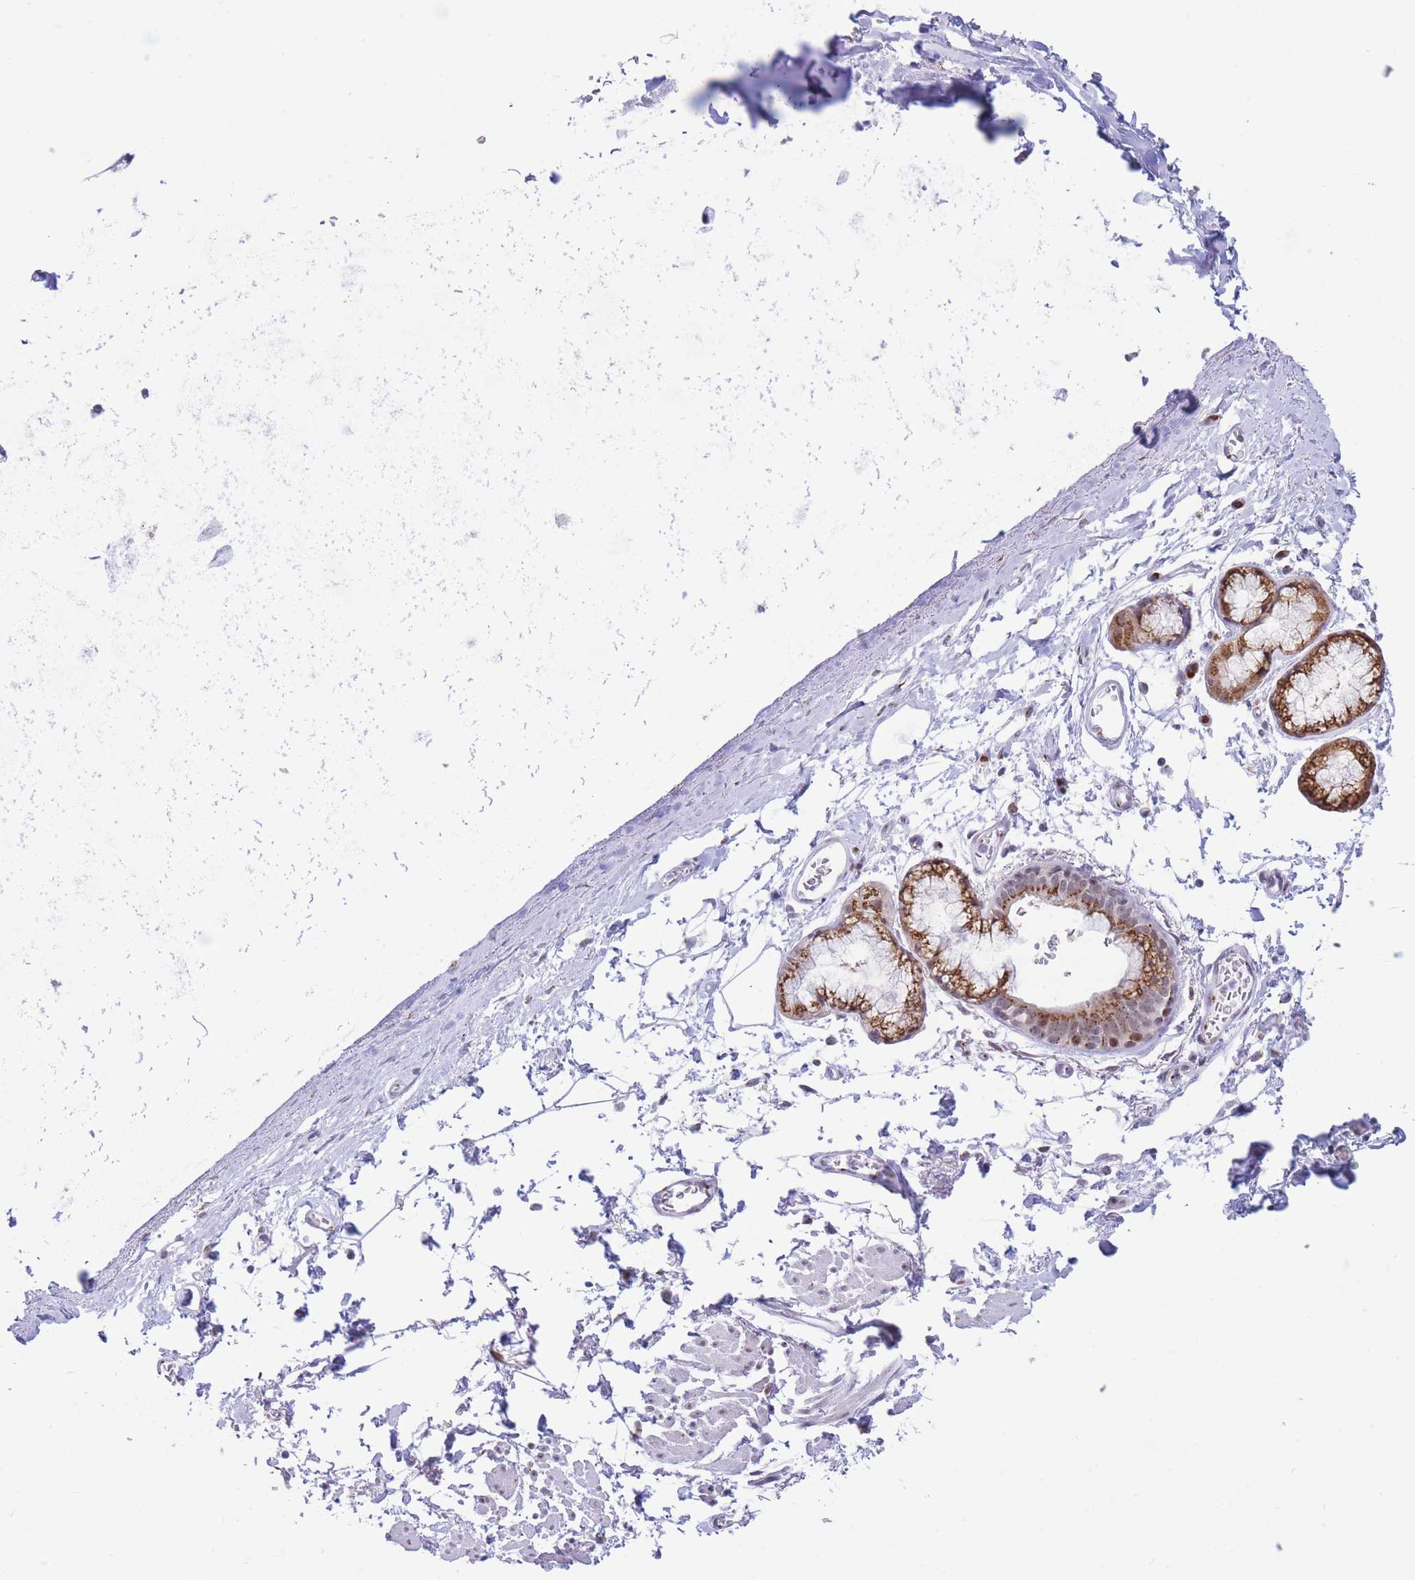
{"staining": {"intensity": "negative", "quantity": "none", "location": "none"}, "tissue": "adipose tissue", "cell_type": "Adipocytes", "image_type": "normal", "snomed": [{"axis": "morphology", "description": "Normal tissue, NOS"}, {"axis": "topography", "description": "Cartilage tissue"}], "caption": "DAB immunohistochemical staining of unremarkable adipose tissue exhibits no significant expression in adipocytes.", "gene": "INO80C", "patient": {"sex": "male", "age": 73}}